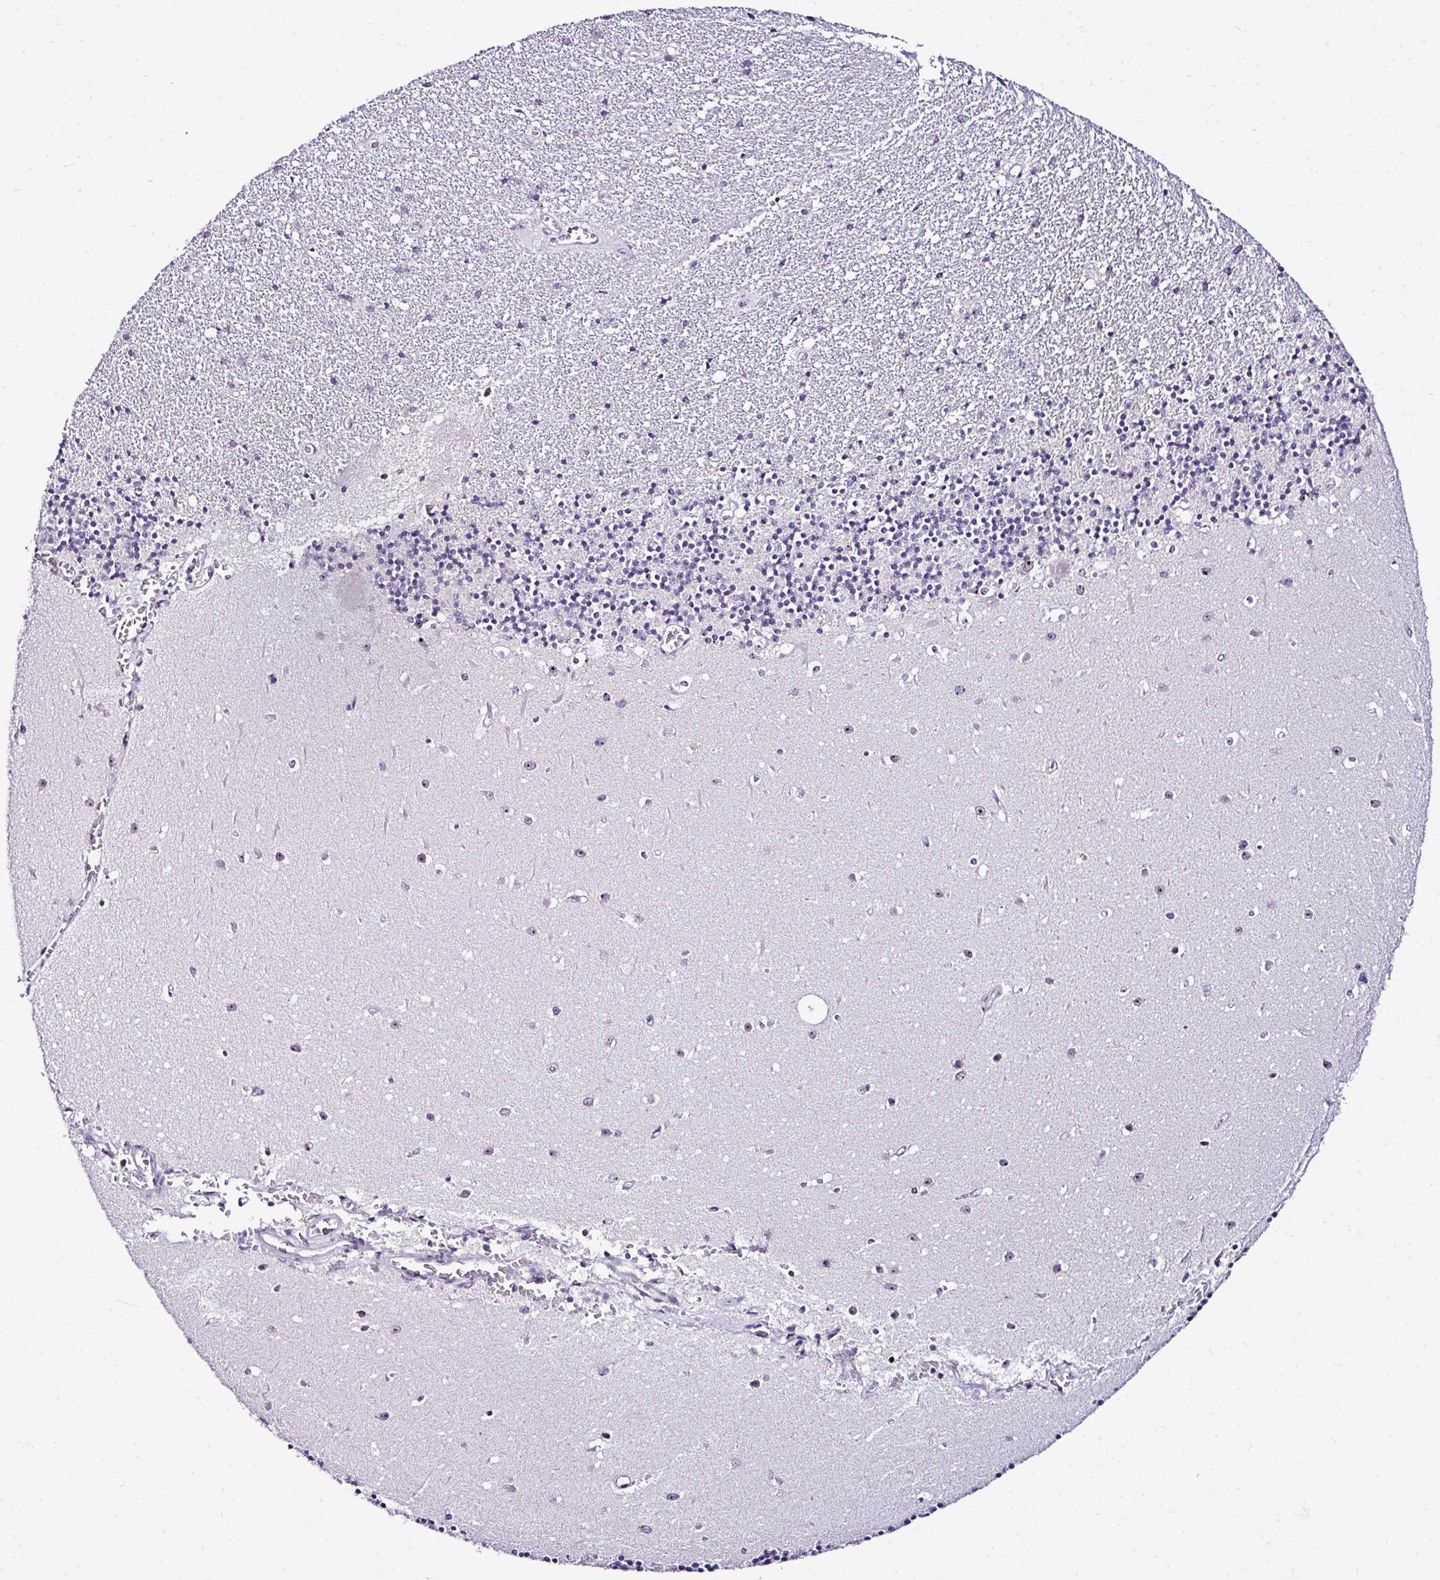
{"staining": {"intensity": "negative", "quantity": "none", "location": "none"}, "tissue": "cerebellum", "cell_type": "Cells in granular layer", "image_type": "normal", "snomed": [{"axis": "morphology", "description": "Normal tissue, NOS"}, {"axis": "topography", "description": "Cerebellum"}], "caption": "Immunohistochemistry histopathology image of benign cerebellum stained for a protein (brown), which displays no staining in cells in granular layer.", "gene": "CEP72", "patient": {"sex": "male", "age": 54}}